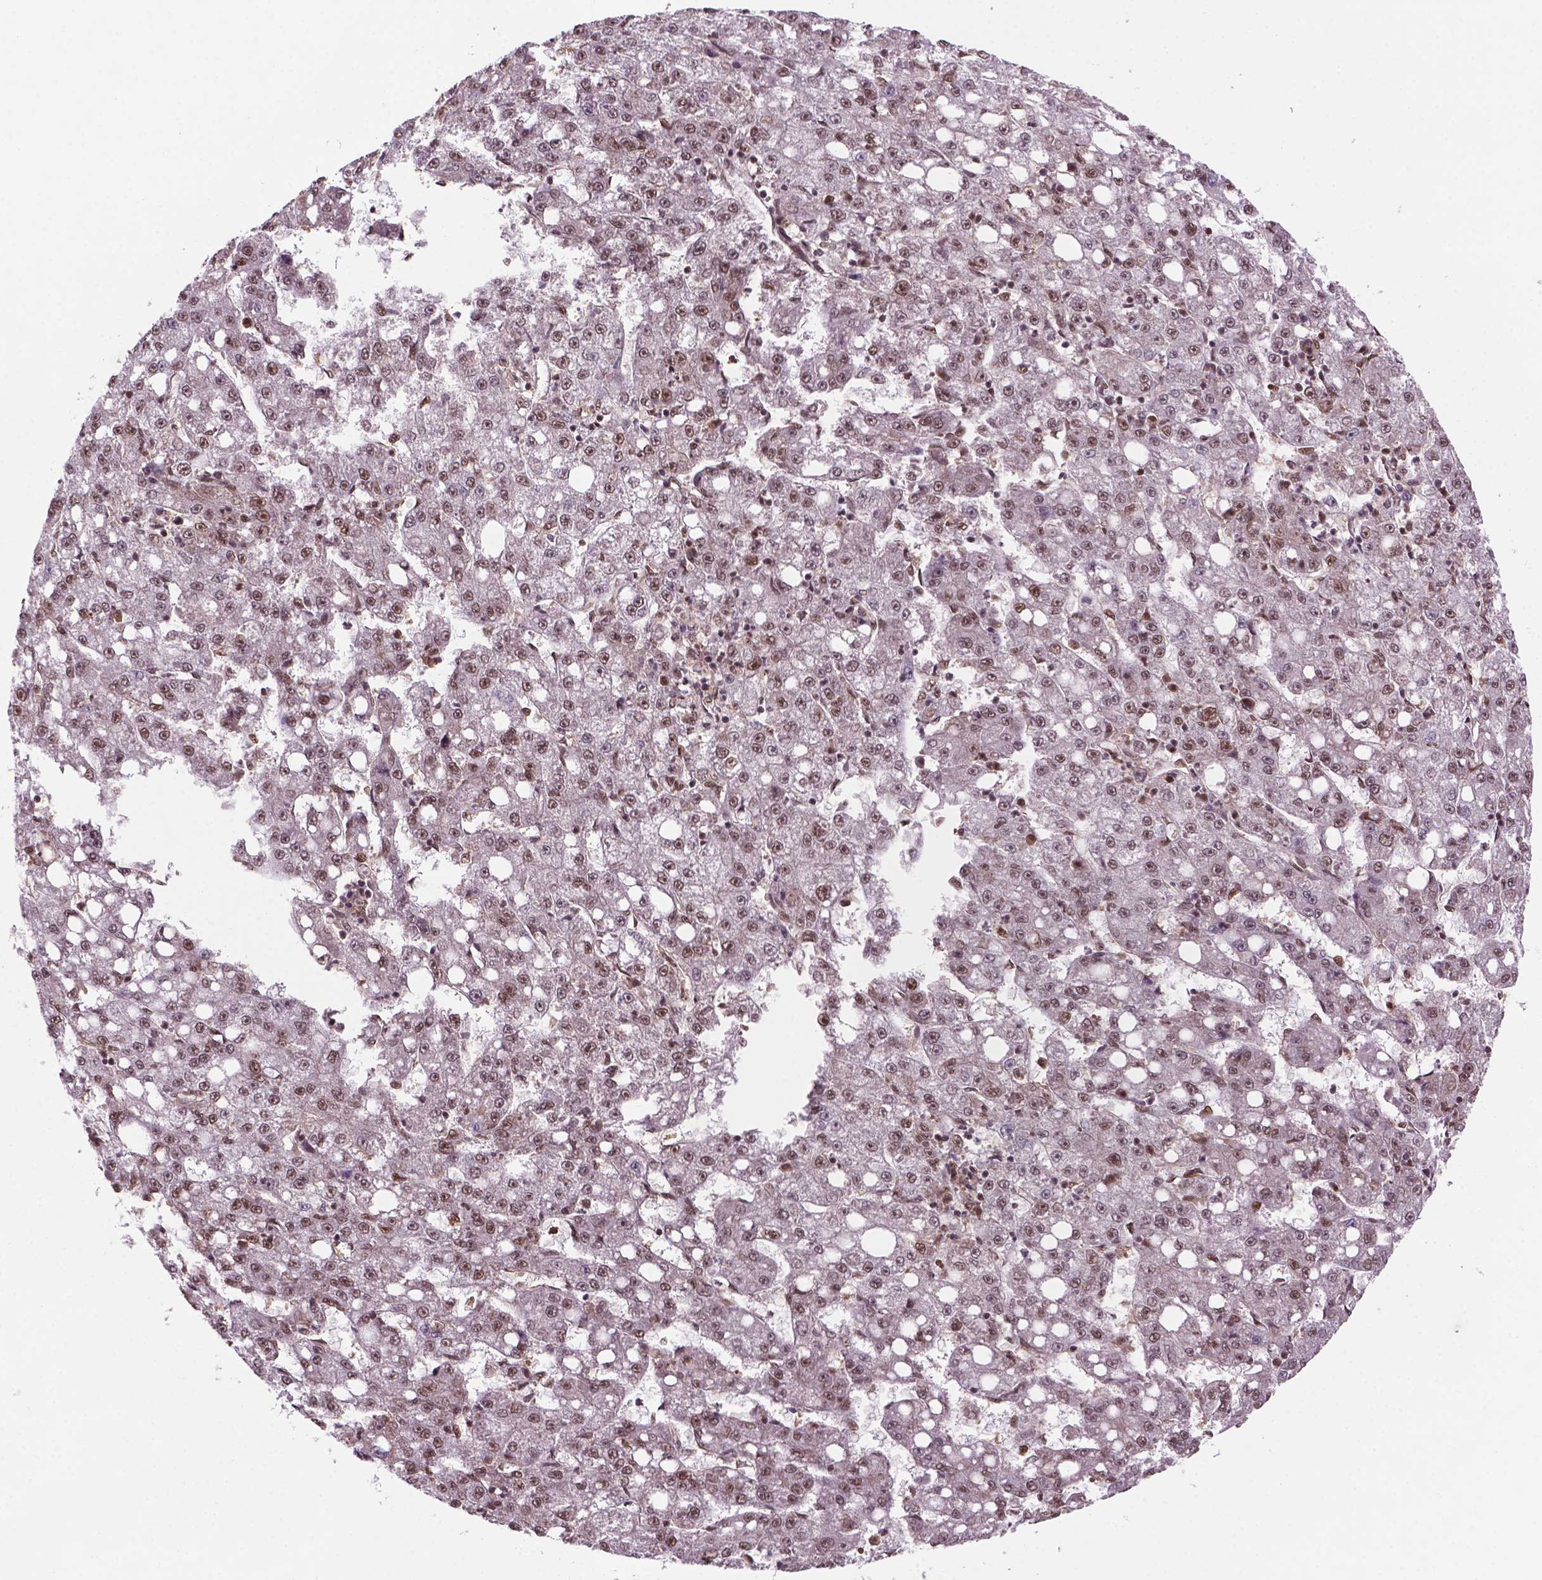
{"staining": {"intensity": "weak", "quantity": ">75%", "location": "nuclear"}, "tissue": "liver cancer", "cell_type": "Tumor cells", "image_type": "cancer", "snomed": [{"axis": "morphology", "description": "Carcinoma, Hepatocellular, NOS"}, {"axis": "topography", "description": "Liver"}], "caption": "Weak nuclear expression is identified in about >75% of tumor cells in liver cancer.", "gene": "SIRT6", "patient": {"sex": "female", "age": 65}}